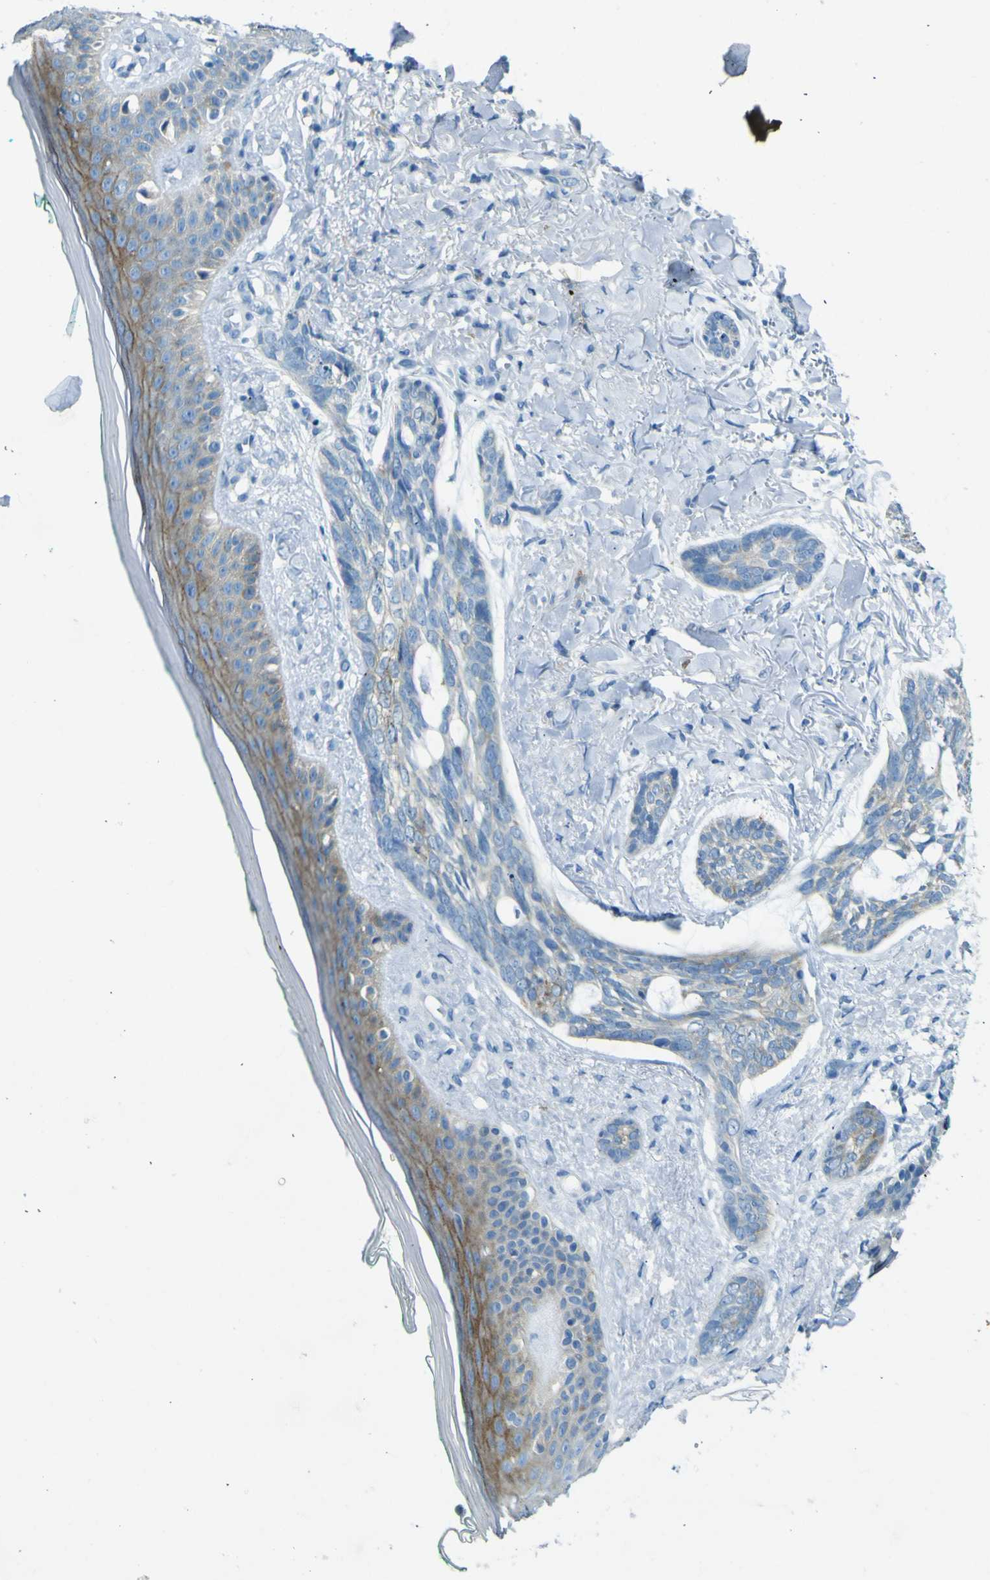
{"staining": {"intensity": "moderate", "quantity": "<25%", "location": "cytoplasmic/membranous"}, "tissue": "skin cancer", "cell_type": "Tumor cells", "image_type": "cancer", "snomed": [{"axis": "morphology", "description": "Basal cell carcinoma"}, {"axis": "topography", "description": "Skin"}], "caption": "IHC of skin cancer displays low levels of moderate cytoplasmic/membranous positivity in approximately <25% of tumor cells. The protein is stained brown, and the nuclei are stained in blue (DAB IHC with brightfield microscopy, high magnification).", "gene": "SORCS1", "patient": {"sex": "male", "age": 43}}